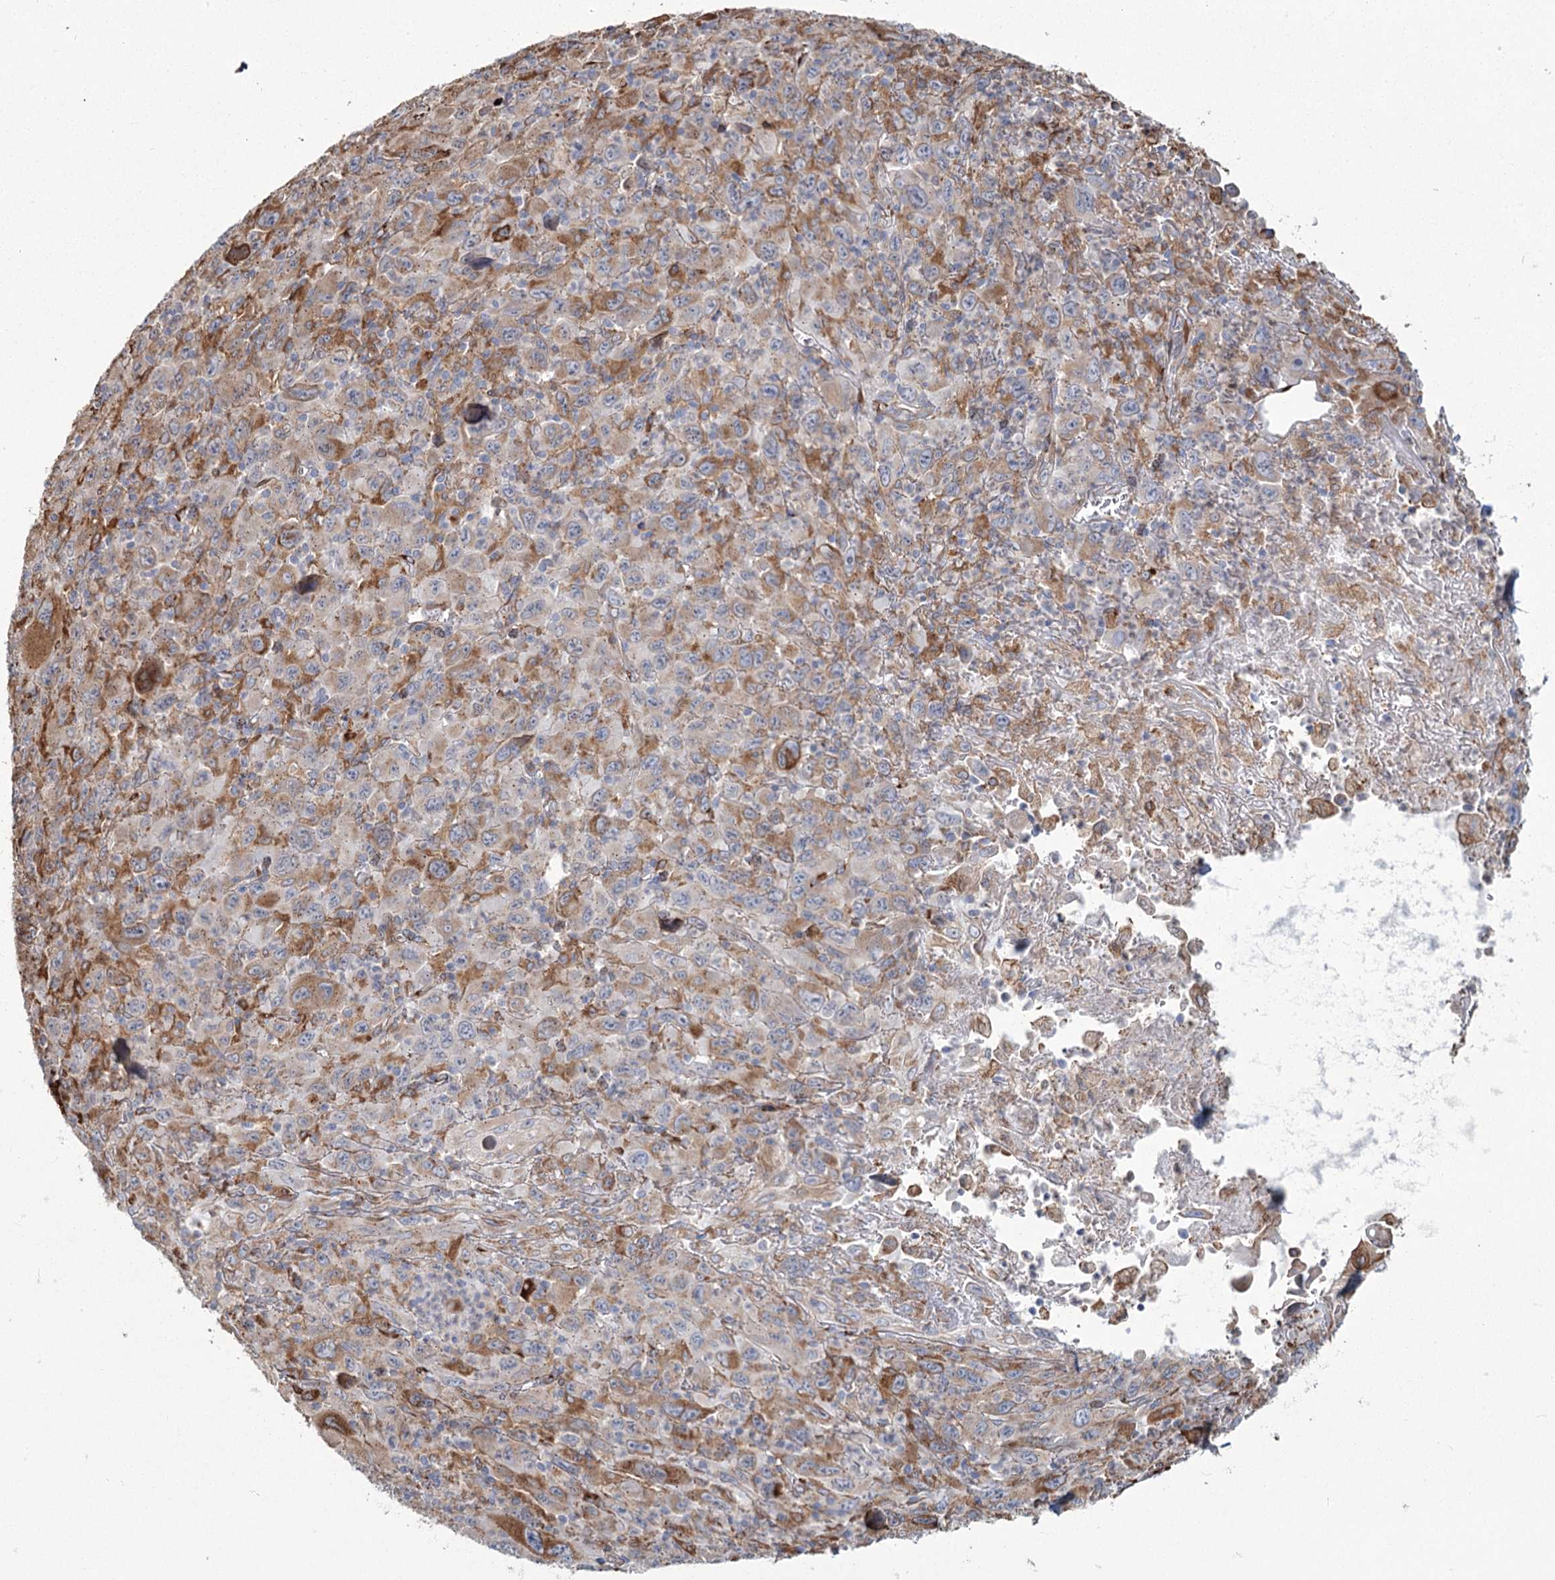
{"staining": {"intensity": "moderate", "quantity": "<25%", "location": "cytoplasmic/membranous"}, "tissue": "melanoma", "cell_type": "Tumor cells", "image_type": "cancer", "snomed": [{"axis": "morphology", "description": "Malignant melanoma, Metastatic site"}, {"axis": "topography", "description": "Skin"}], "caption": "Immunohistochemical staining of human malignant melanoma (metastatic site) reveals low levels of moderate cytoplasmic/membranous positivity in approximately <25% of tumor cells.", "gene": "ZCCHC9", "patient": {"sex": "female", "age": 56}}